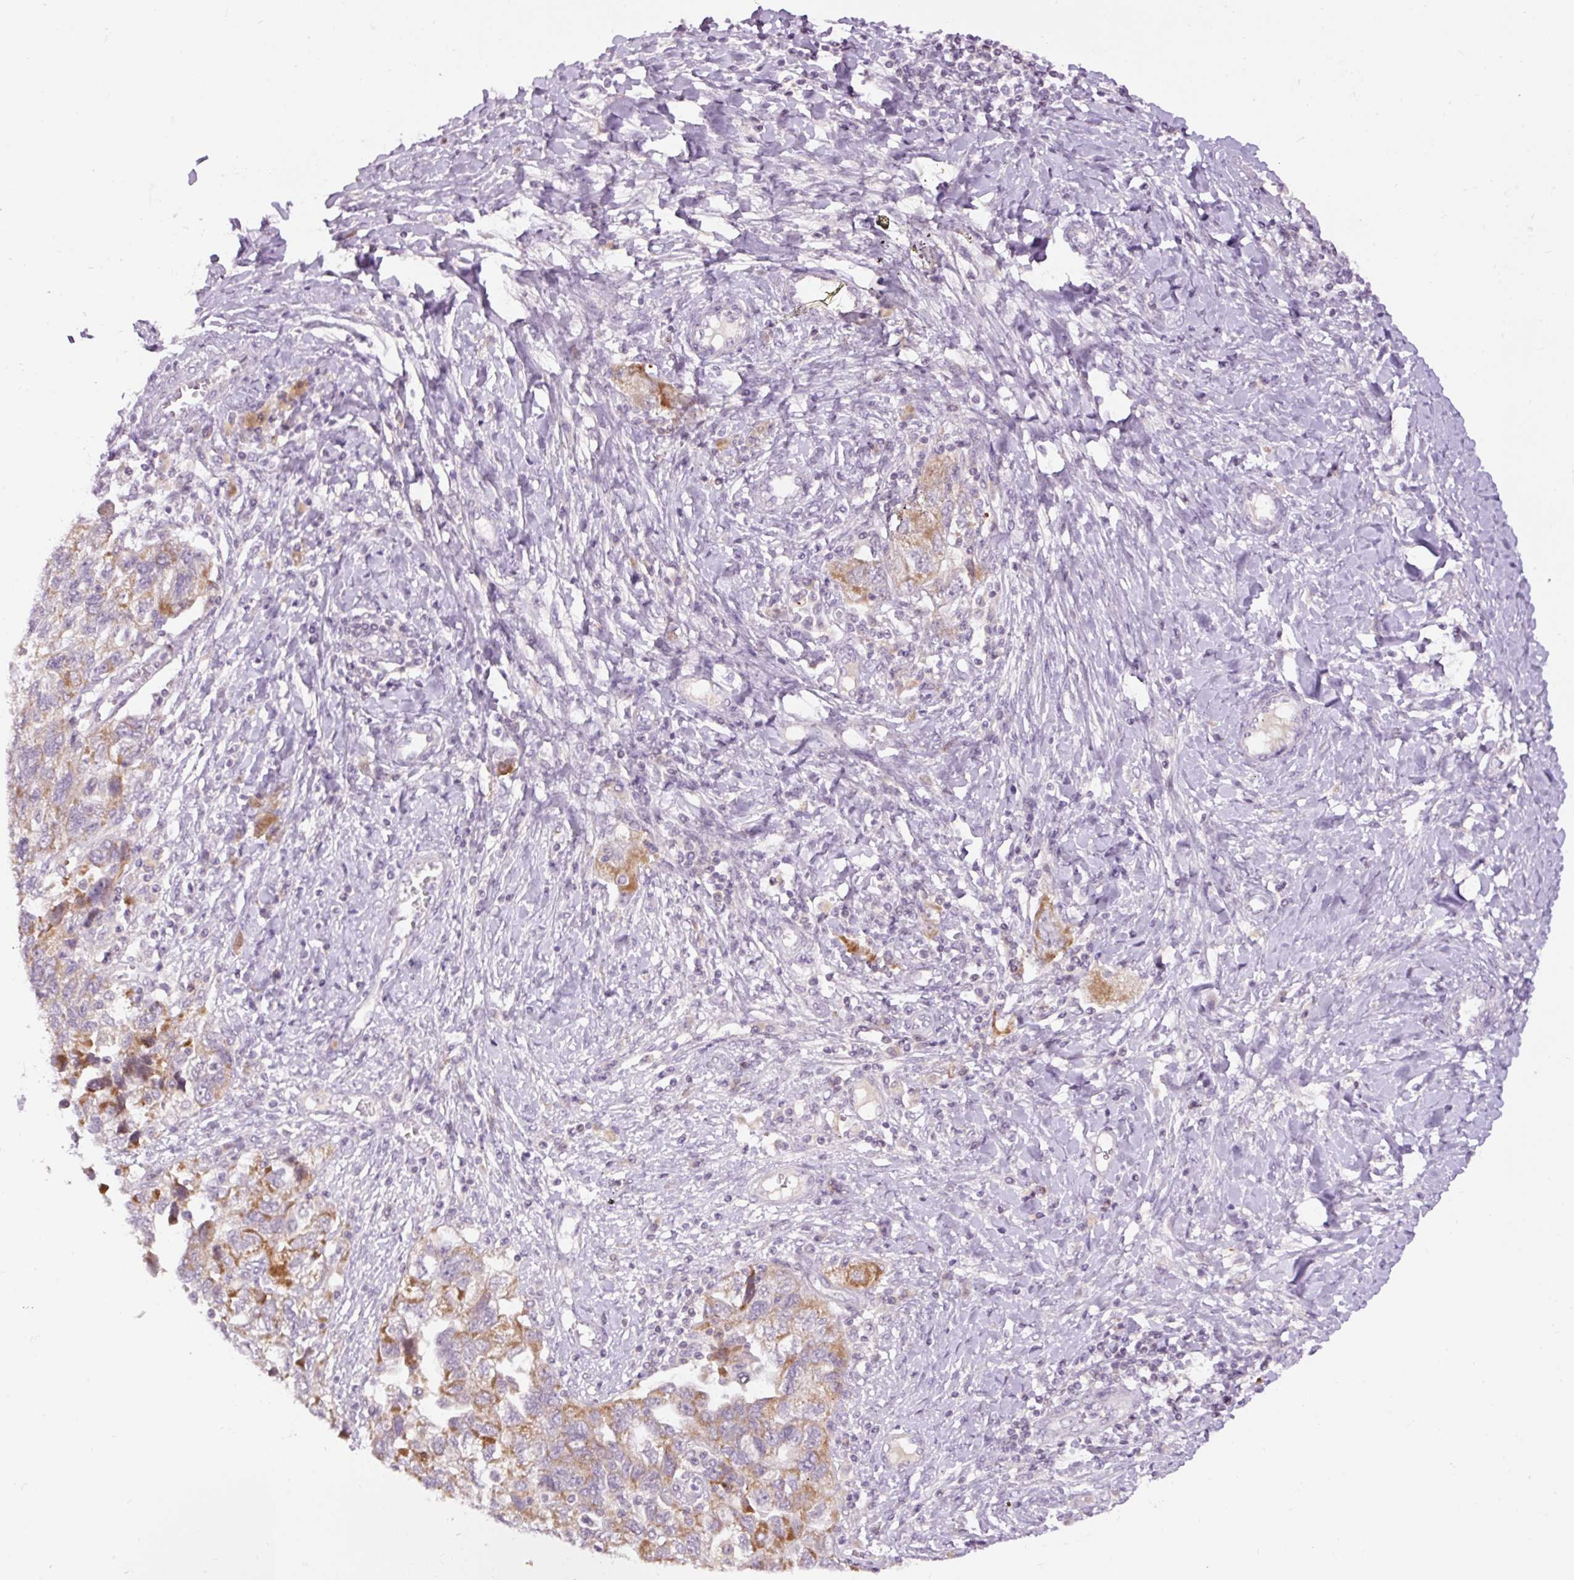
{"staining": {"intensity": "moderate", "quantity": "<25%", "location": "cytoplasmic/membranous"}, "tissue": "ovarian cancer", "cell_type": "Tumor cells", "image_type": "cancer", "snomed": [{"axis": "morphology", "description": "Carcinoma, NOS"}, {"axis": "morphology", "description": "Cystadenocarcinoma, serous, NOS"}, {"axis": "topography", "description": "Ovary"}], "caption": "Moderate cytoplasmic/membranous protein positivity is seen in about <25% of tumor cells in ovarian cancer (serous cystadenocarcinoma). (Stains: DAB (3,3'-diaminobenzidine) in brown, nuclei in blue, Microscopy: brightfield microscopy at high magnification).", "gene": "ABHD11", "patient": {"sex": "female", "age": 69}}